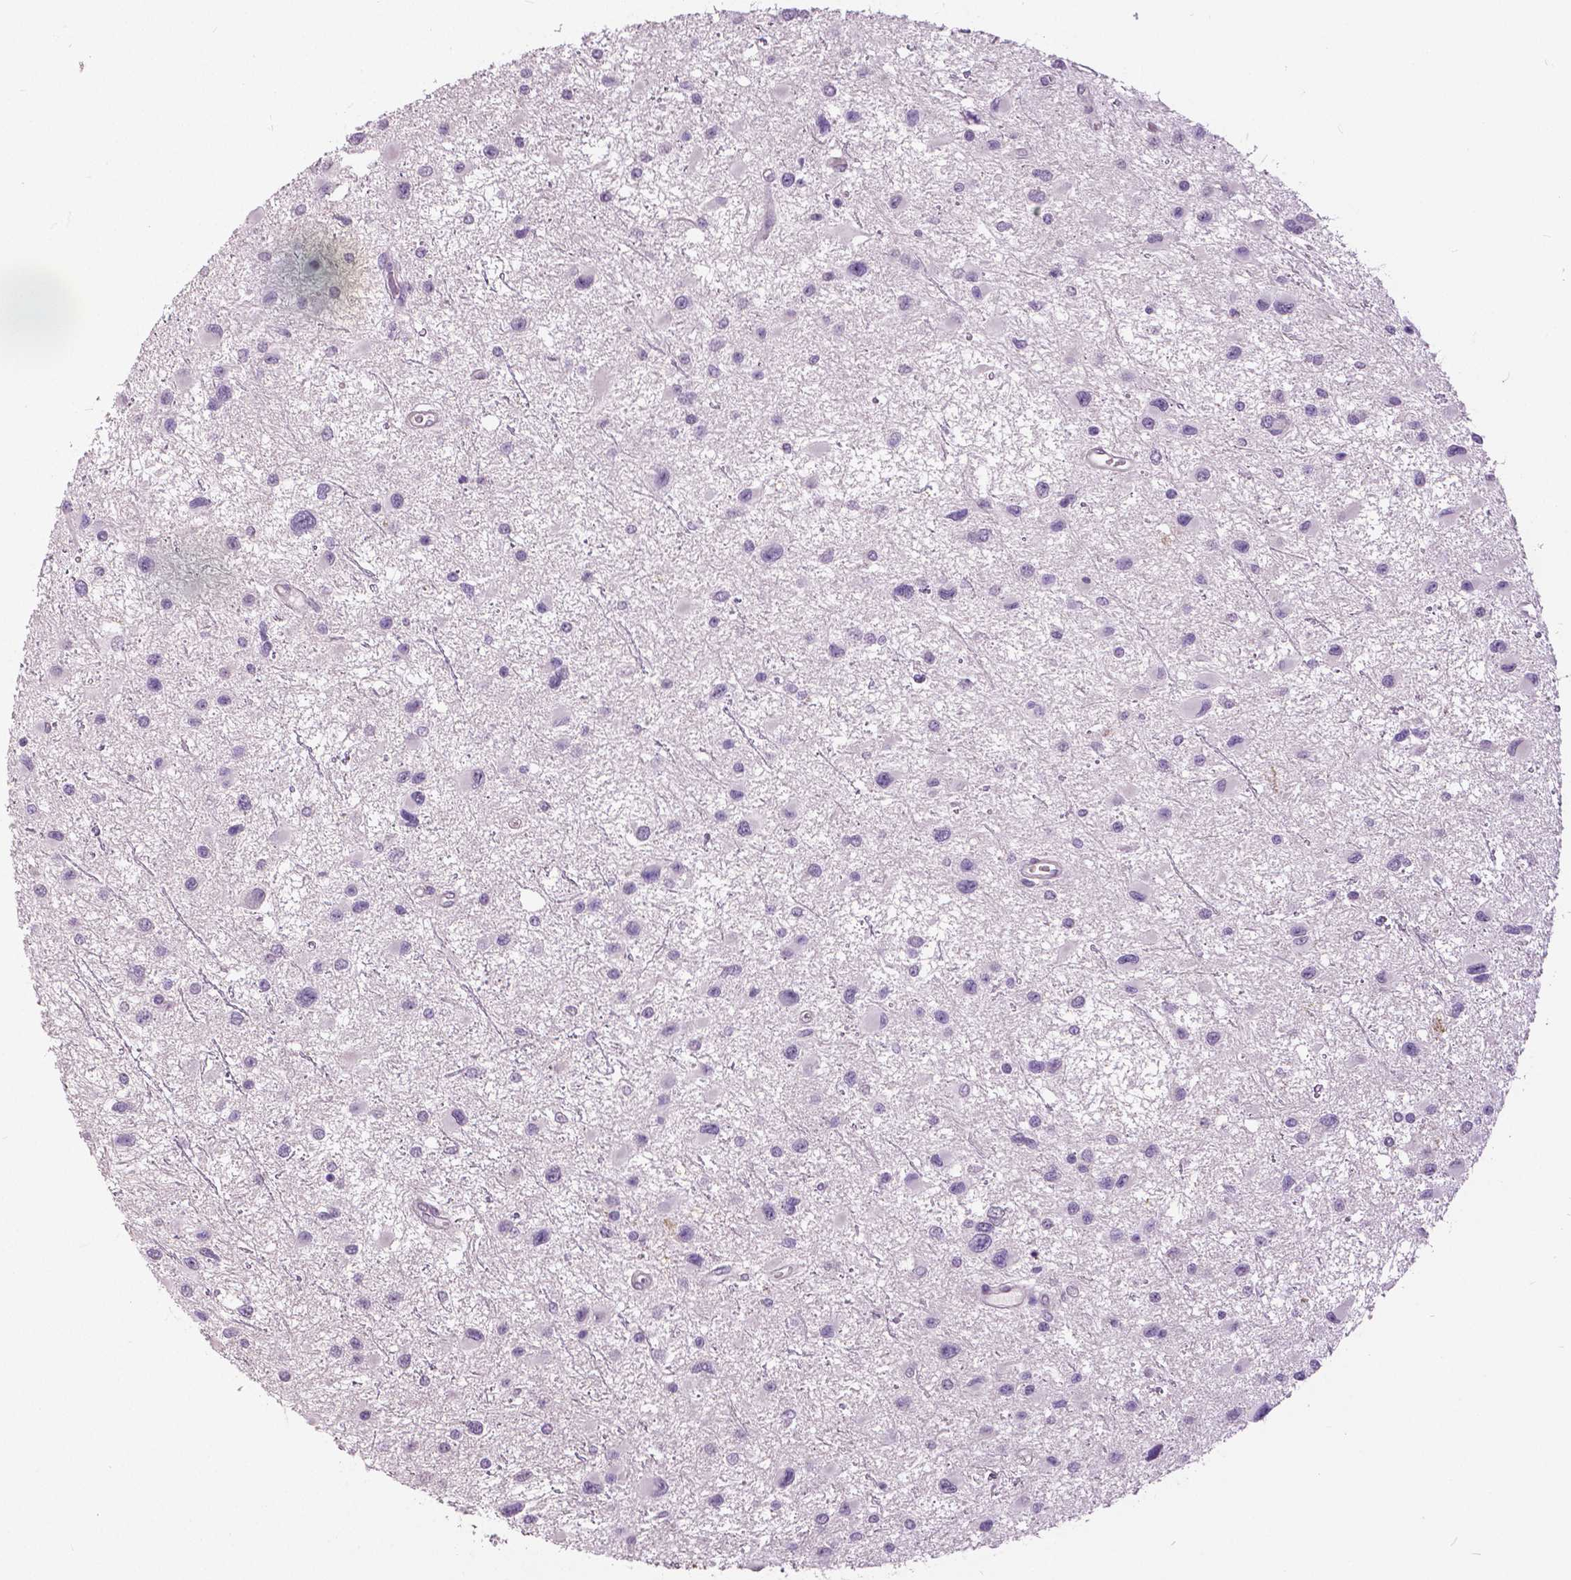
{"staining": {"intensity": "negative", "quantity": "none", "location": "none"}, "tissue": "glioma", "cell_type": "Tumor cells", "image_type": "cancer", "snomed": [{"axis": "morphology", "description": "Glioma, malignant, Low grade"}, {"axis": "topography", "description": "Brain"}], "caption": "Photomicrograph shows no protein staining in tumor cells of glioma tissue.", "gene": "GRIN2A", "patient": {"sex": "female", "age": 32}}